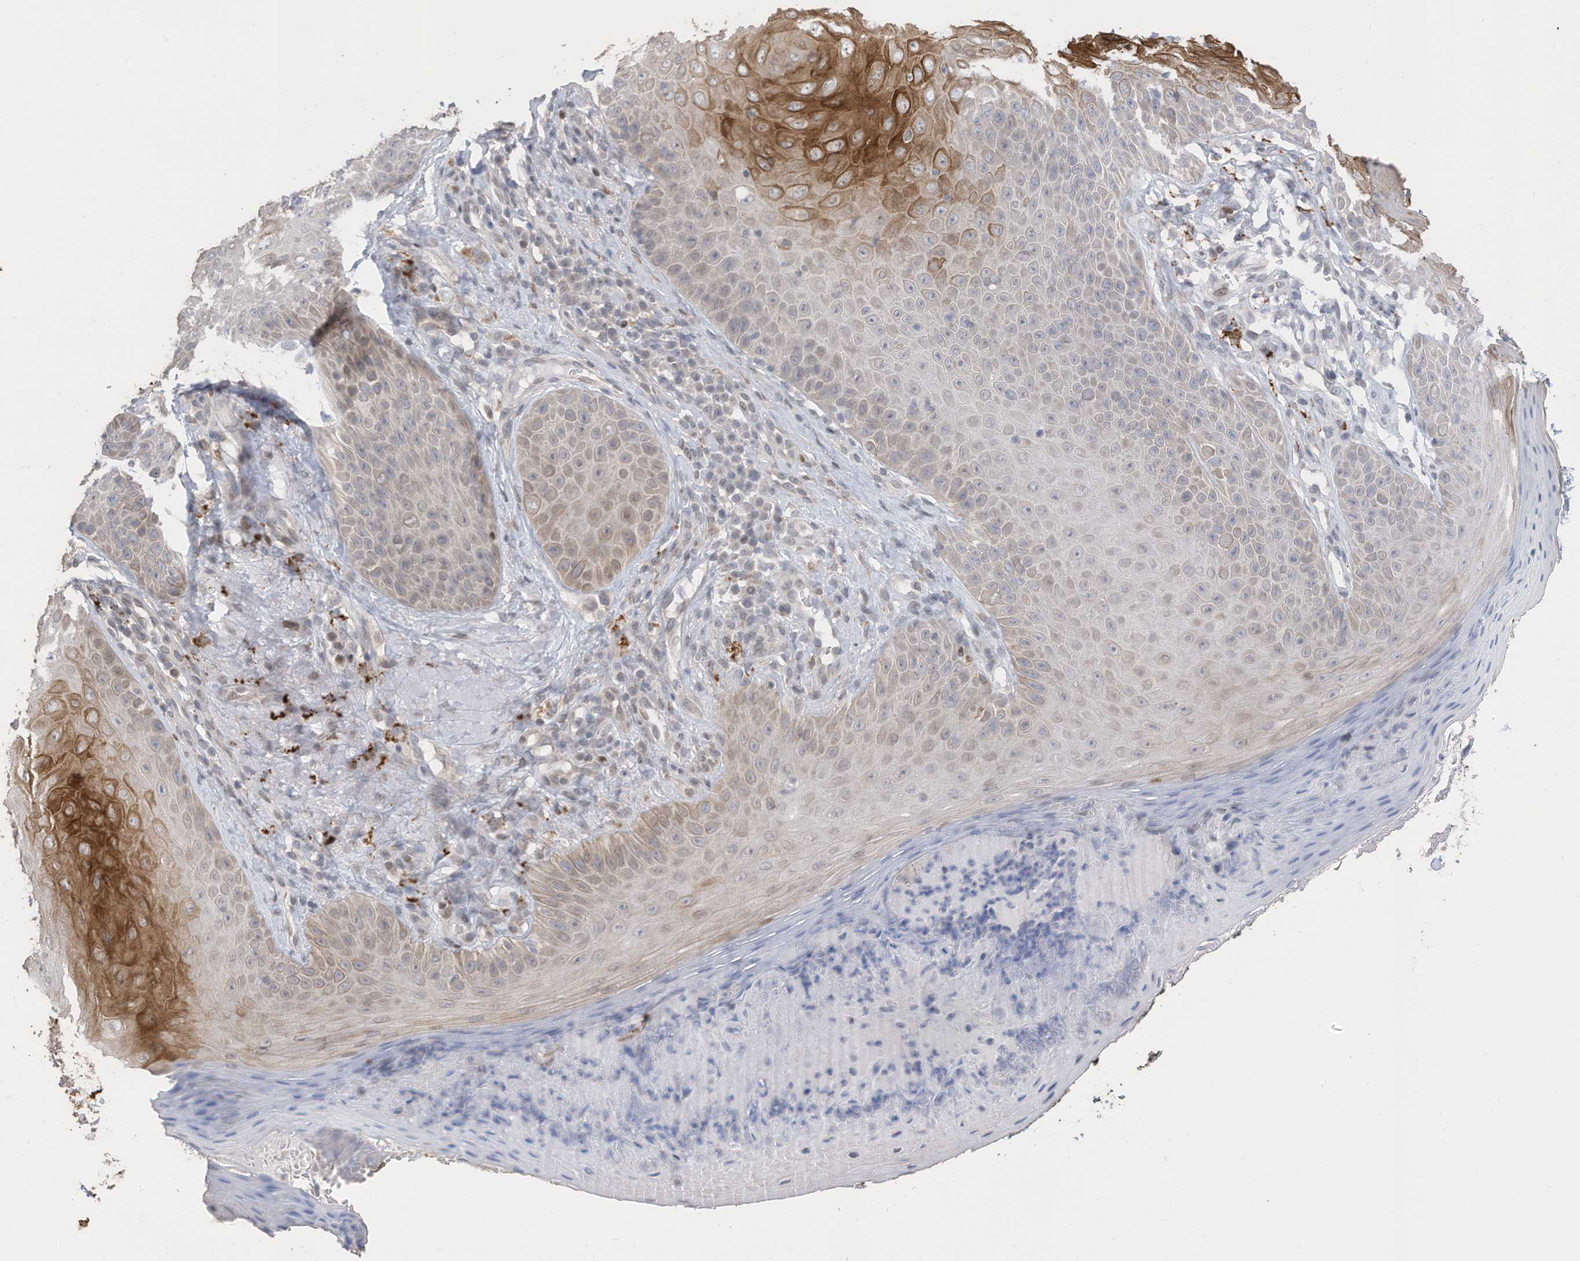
{"staining": {"intensity": "weak", "quantity": ">75%", "location": "cytoplasmic/membranous"}, "tissue": "skin", "cell_type": "Fibroblasts", "image_type": "normal", "snomed": [{"axis": "morphology", "description": "Normal tissue, NOS"}, {"axis": "topography", "description": "Skin"}], "caption": "Fibroblasts demonstrate low levels of weak cytoplasmic/membranous positivity in about >75% of cells in unremarkable skin. (Stains: DAB in brown, nuclei in blue, Microscopy: brightfield microscopy at high magnification).", "gene": "RABL3", "patient": {"sex": "male", "age": 57}}